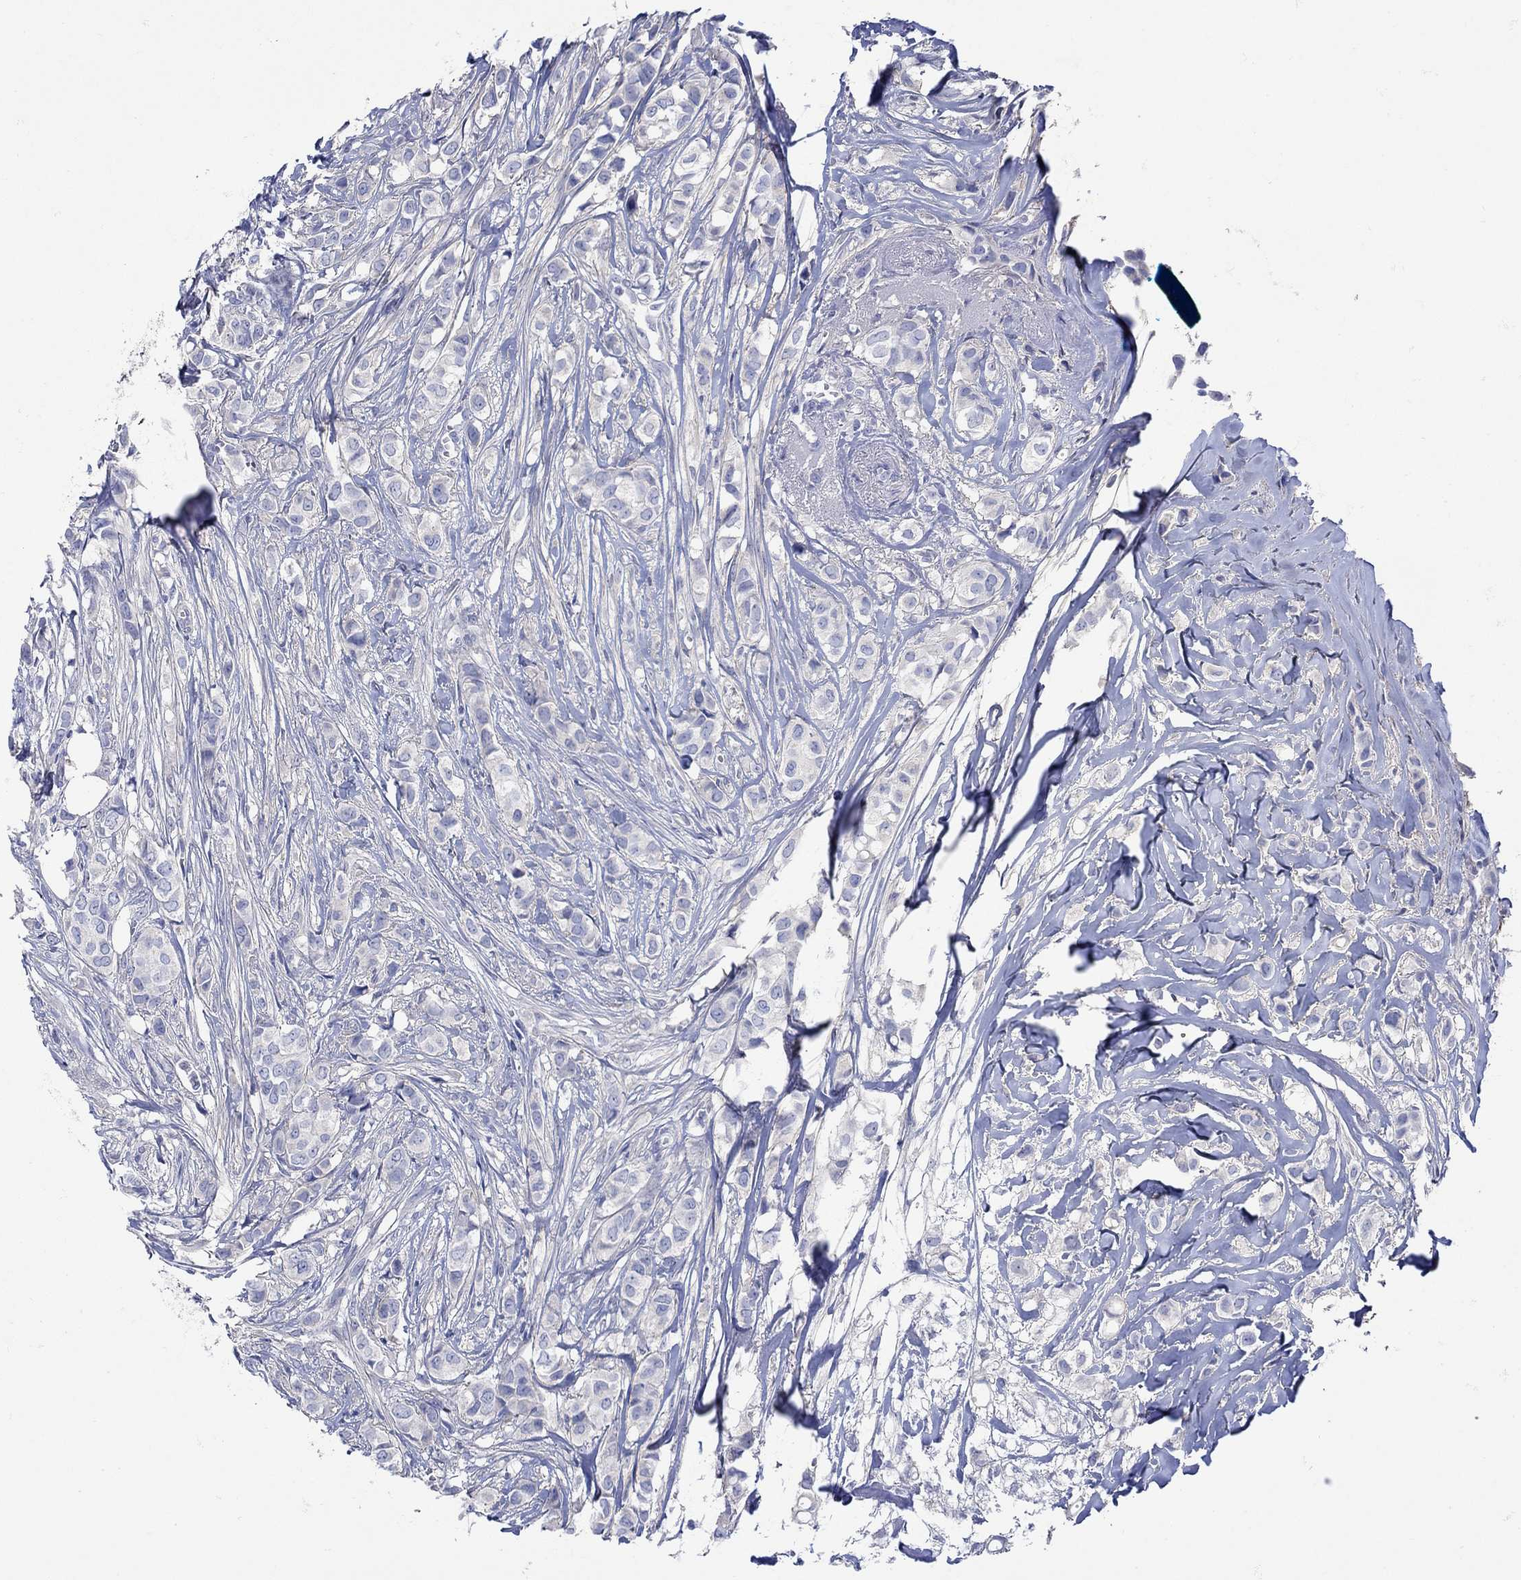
{"staining": {"intensity": "negative", "quantity": "none", "location": "none"}, "tissue": "breast cancer", "cell_type": "Tumor cells", "image_type": "cancer", "snomed": [{"axis": "morphology", "description": "Duct carcinoma"}, {"axis": "topography", "description": "Breast"}], "caption": "Breast cancer (invasive ductal carcinoma) was stained to show a protein in brown. There is no significant staining in tumor cells. (Stains: DAB (3,3'-diaminobenzidine) immunohistochemistry (IHC) with hematoxylin counter stain, Microscopy: brightfield microscopy at high magnification).", "gene": "MSI1", "patient": {"sex": "female", "age": 85}}